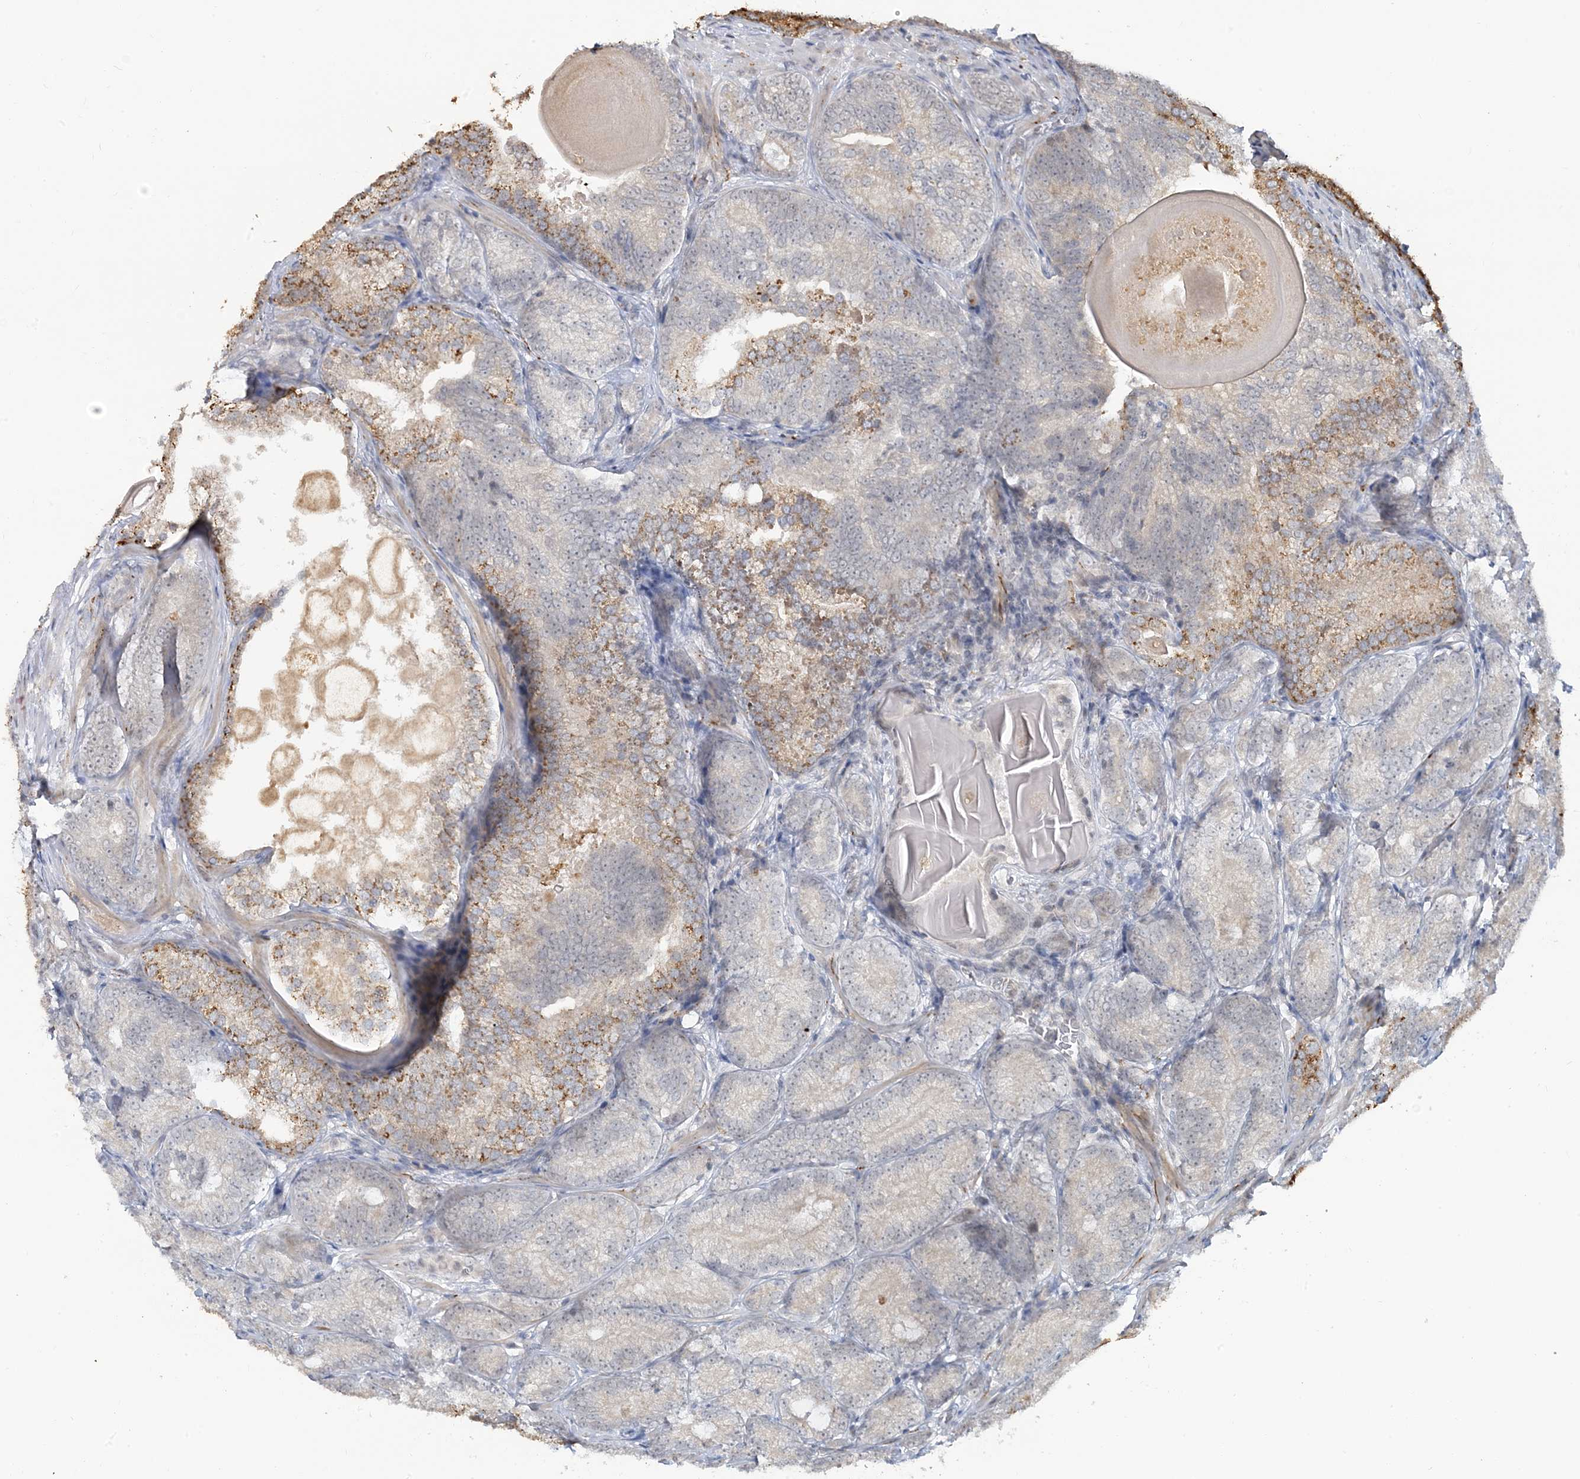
{"staining": {"intensity": "moderate", "quantity": "<25%", "location": "cytoplasmic/membranous"}, "tissue": "prostate cancer", "cell_type": "Tumor cells", "image_type": "cancer", "snomed": [{"axis": "morphology", "description": "Adenocarcinoma, High grade"}, {"axis": "topography", "description": "Prostate"}], "caption": "Tumor cells display low levels of moderate cytoplasmic/membranous positivity in approximately <25% of cells in adenocarcinoma (high-grade) (prostate).", "gene": "LEXM", "patient": {"sex": "male", "age": 66}}